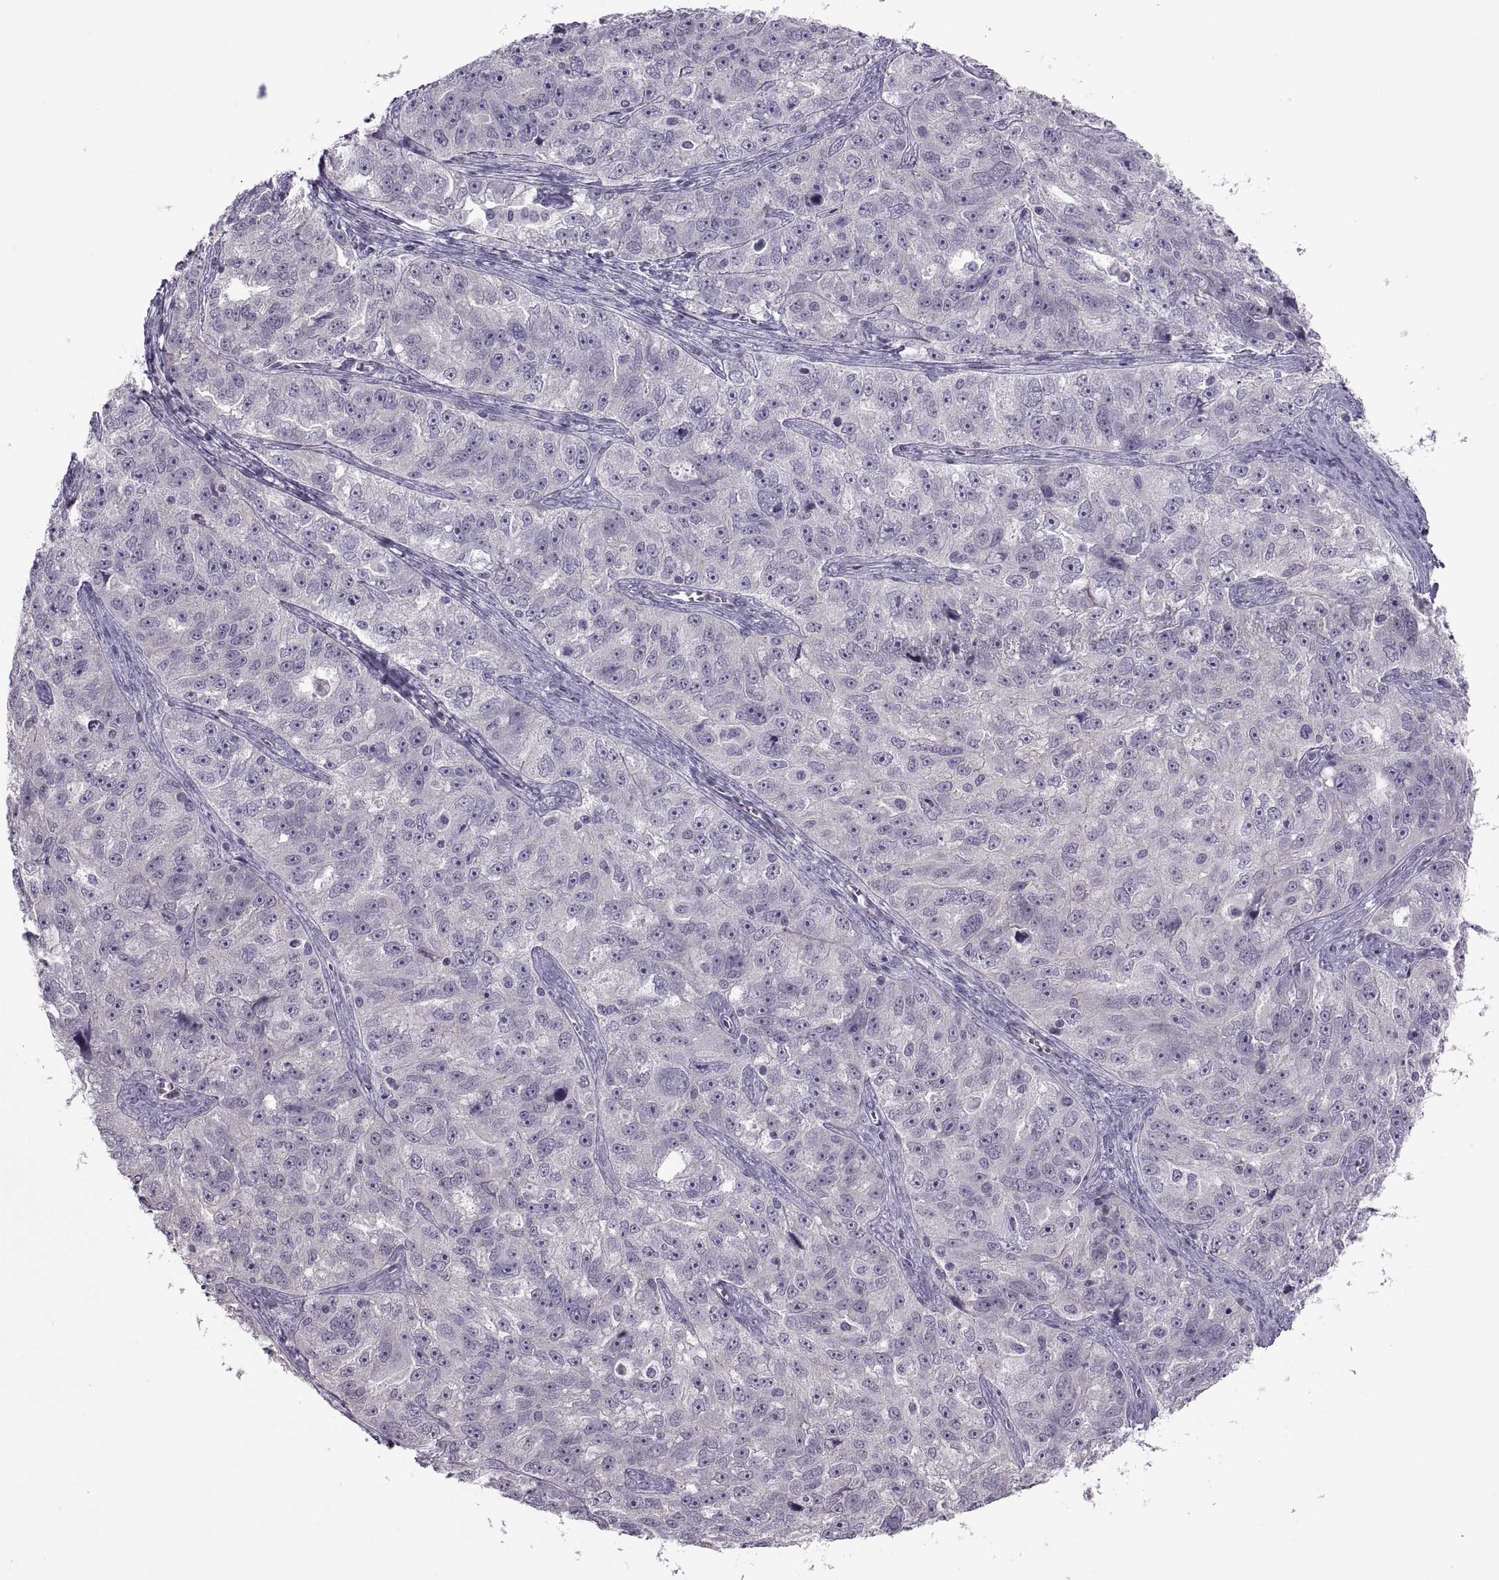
{"staining": {"intensity": "negative", "quantity": "none", "location": "none"}, "tissue": "ovarian cancer", "cell_type": "Tumor cells", "image_type": "cancer", "snomed": [{"axis": "morphology", "description": "Cystadenocarcinoma, serous, NOS"}, {"axis": "topography", "description": "Ovary"}], "caption": "Protein analysis of serous cystadenocarcinoma (ovarian) exhibits no significant staining in tumor cells.", "gene": "ODF3", "patient": {"sex": "female", "age": 51}}